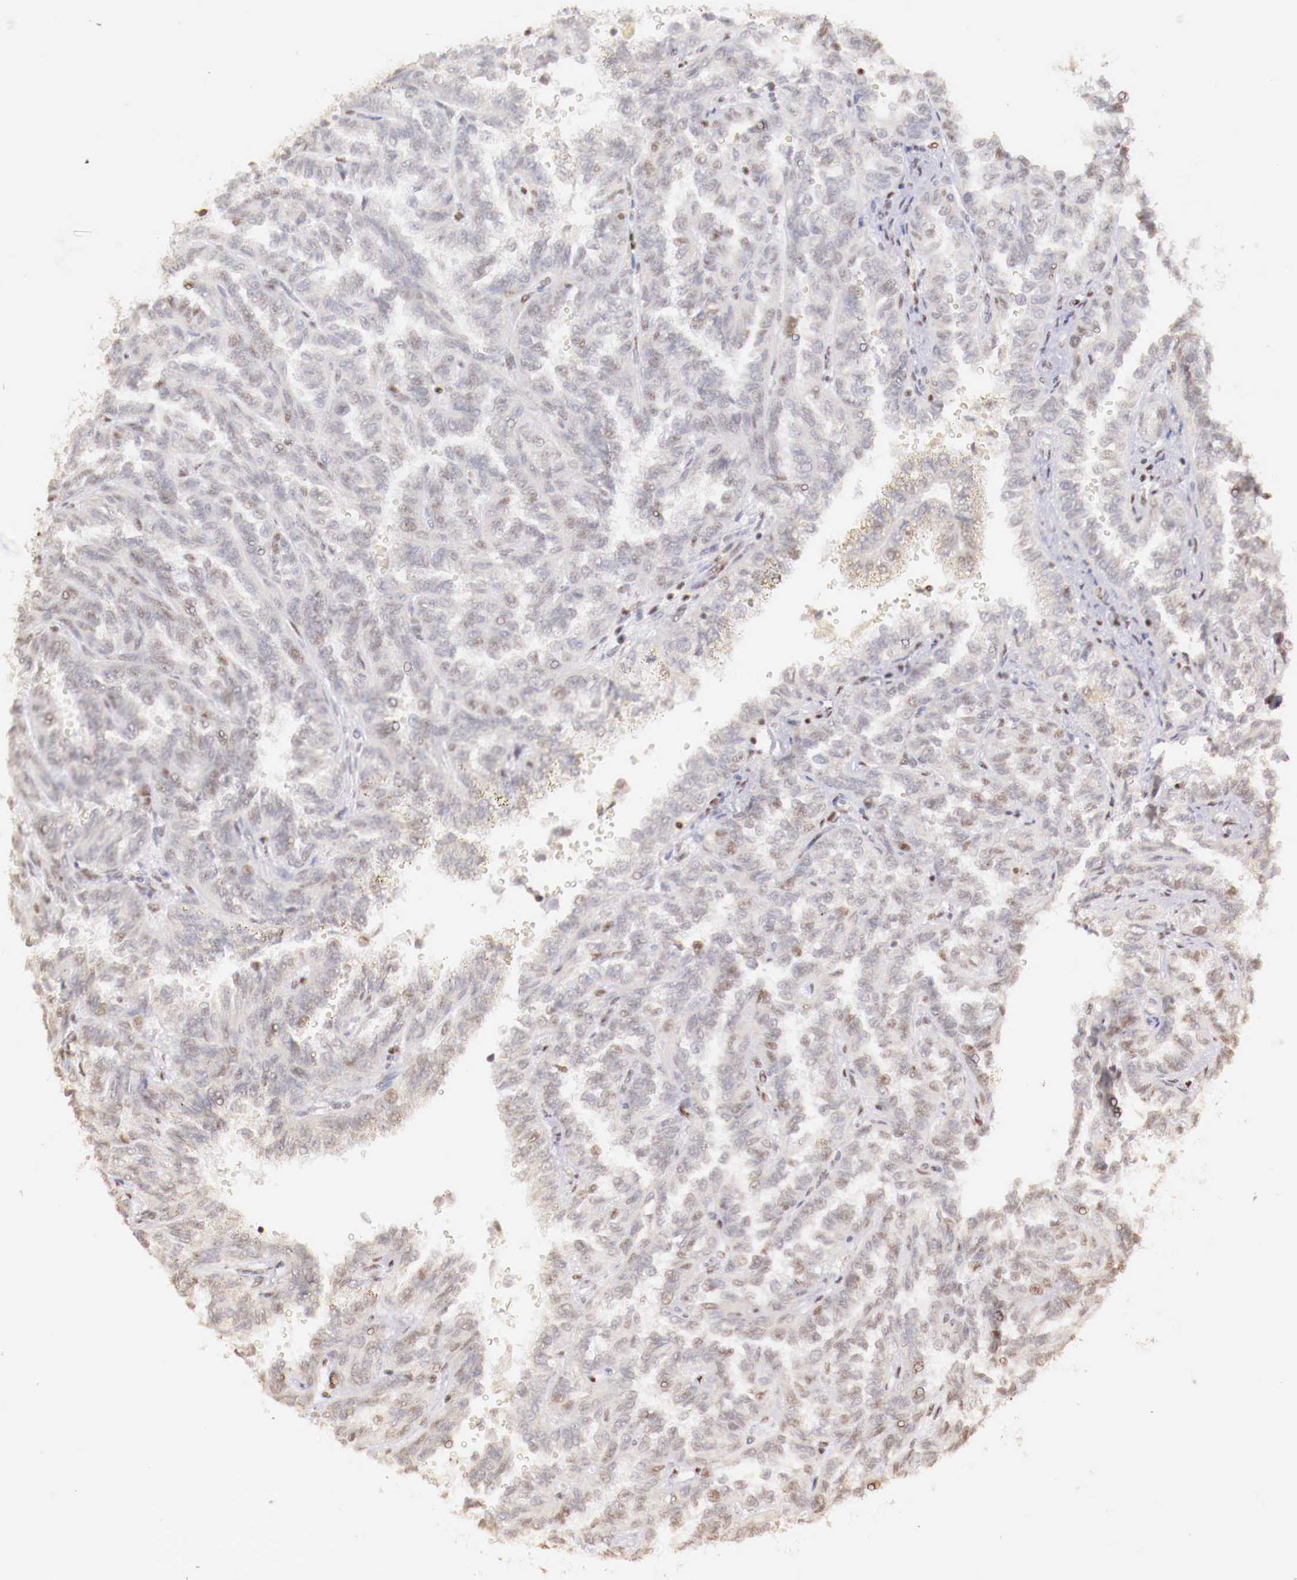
{"staining": {"intensity": "weak", "quantity": "<25%", "location": "nuclear"}, "tissue": "renal cancer", "cell_type": "Tumor cells", "image_type": "cancer", "snomed": [{"axis": "morphology", "description": "Inflammation, NOS"}, {"axis": "morphology", "description": "Adenocarcinoma, NOS"}, {"axis": "topography", "description": "Kidney"}], "caption": "Immunohistochemistry micrograph of neoplastic tissue: human renal cancer (adenocarcinoma) stained with DAB (3,3'-diaminobenzidine) reveals no significant protein expression in tumor cells.", "gene": "SP1", "patient": {"sex": "male", "age": 68}}